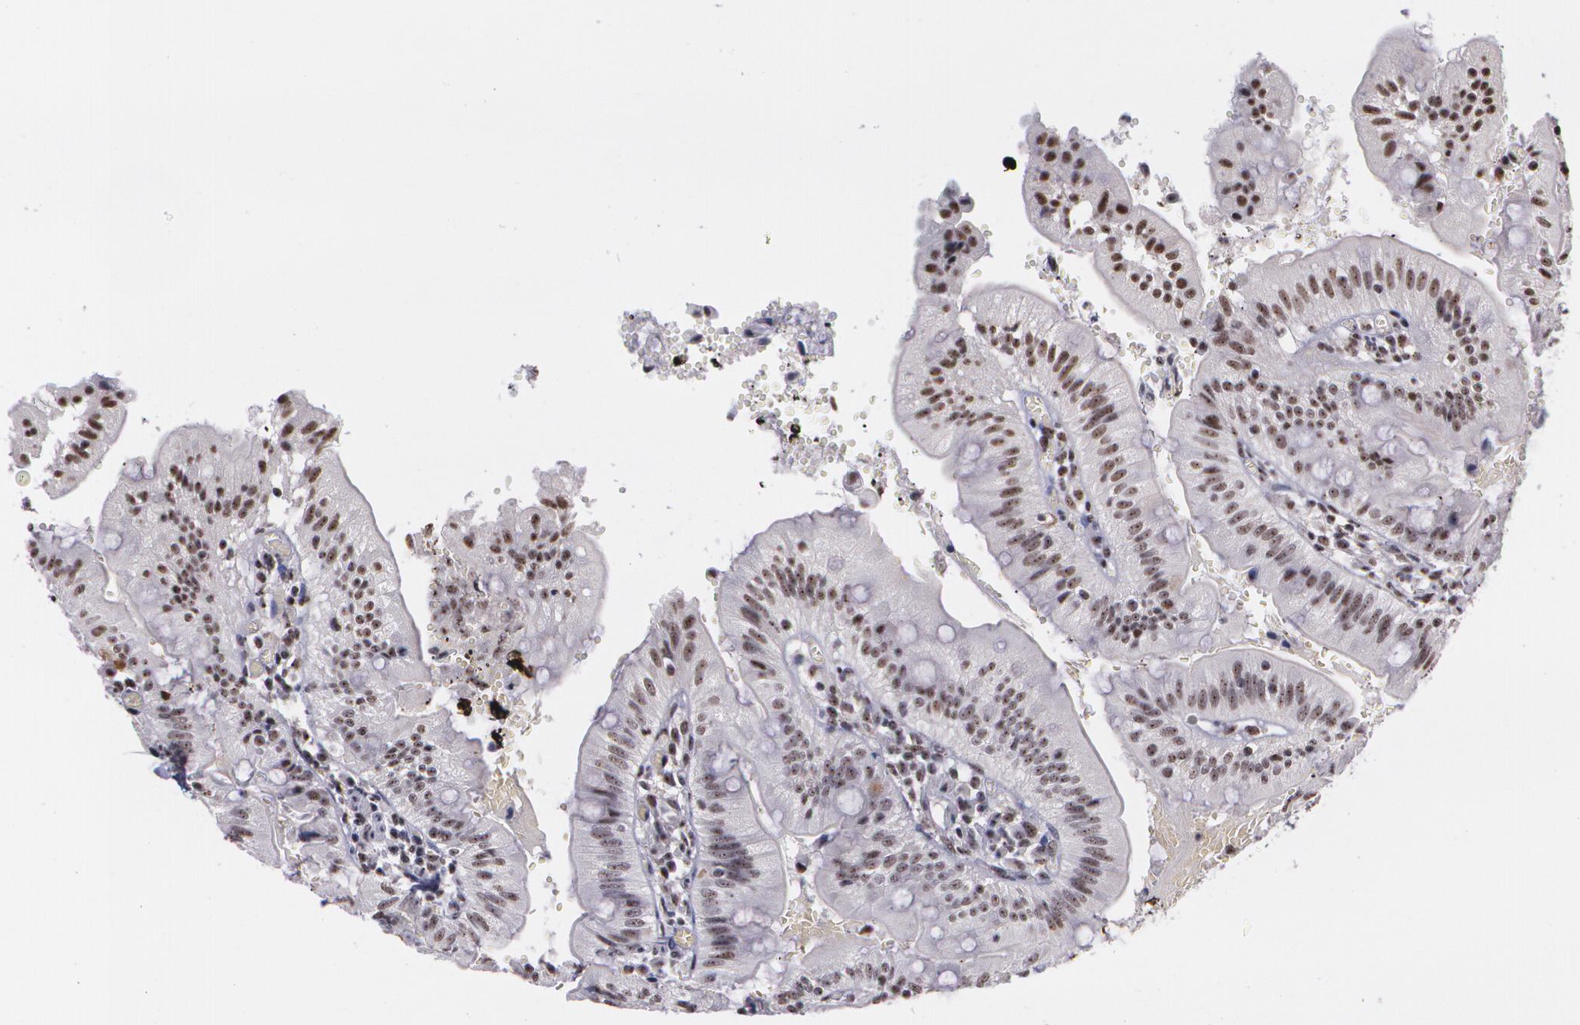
{"staining": {"intensity": "weak", "quantity": "25%-75%", "location": "nuclear"}, "tissue": "small intestine", "cell_type": "Glandular cells", "image_type": "normal", "snomed": [{"axis": "morphology", "description": "Normal tissue, NOS"}, {"axis": "topography", "description": "Small intestine"}], "caption": "Immunohistochemistry (IHC) staining of benign small intestine, which exhibits low levels of weak nuclear expression in approximately 25%-75% of glandular cells indicating weak nuclear protein staining. The staining was performed using DAB (3,3'-diaminobenzidine) (brown) for protein detection and nuclei were counterstained in hematoxylin (blue).", "gene": "C6orf15", "patient": {"sex": "male", "age": 71}}